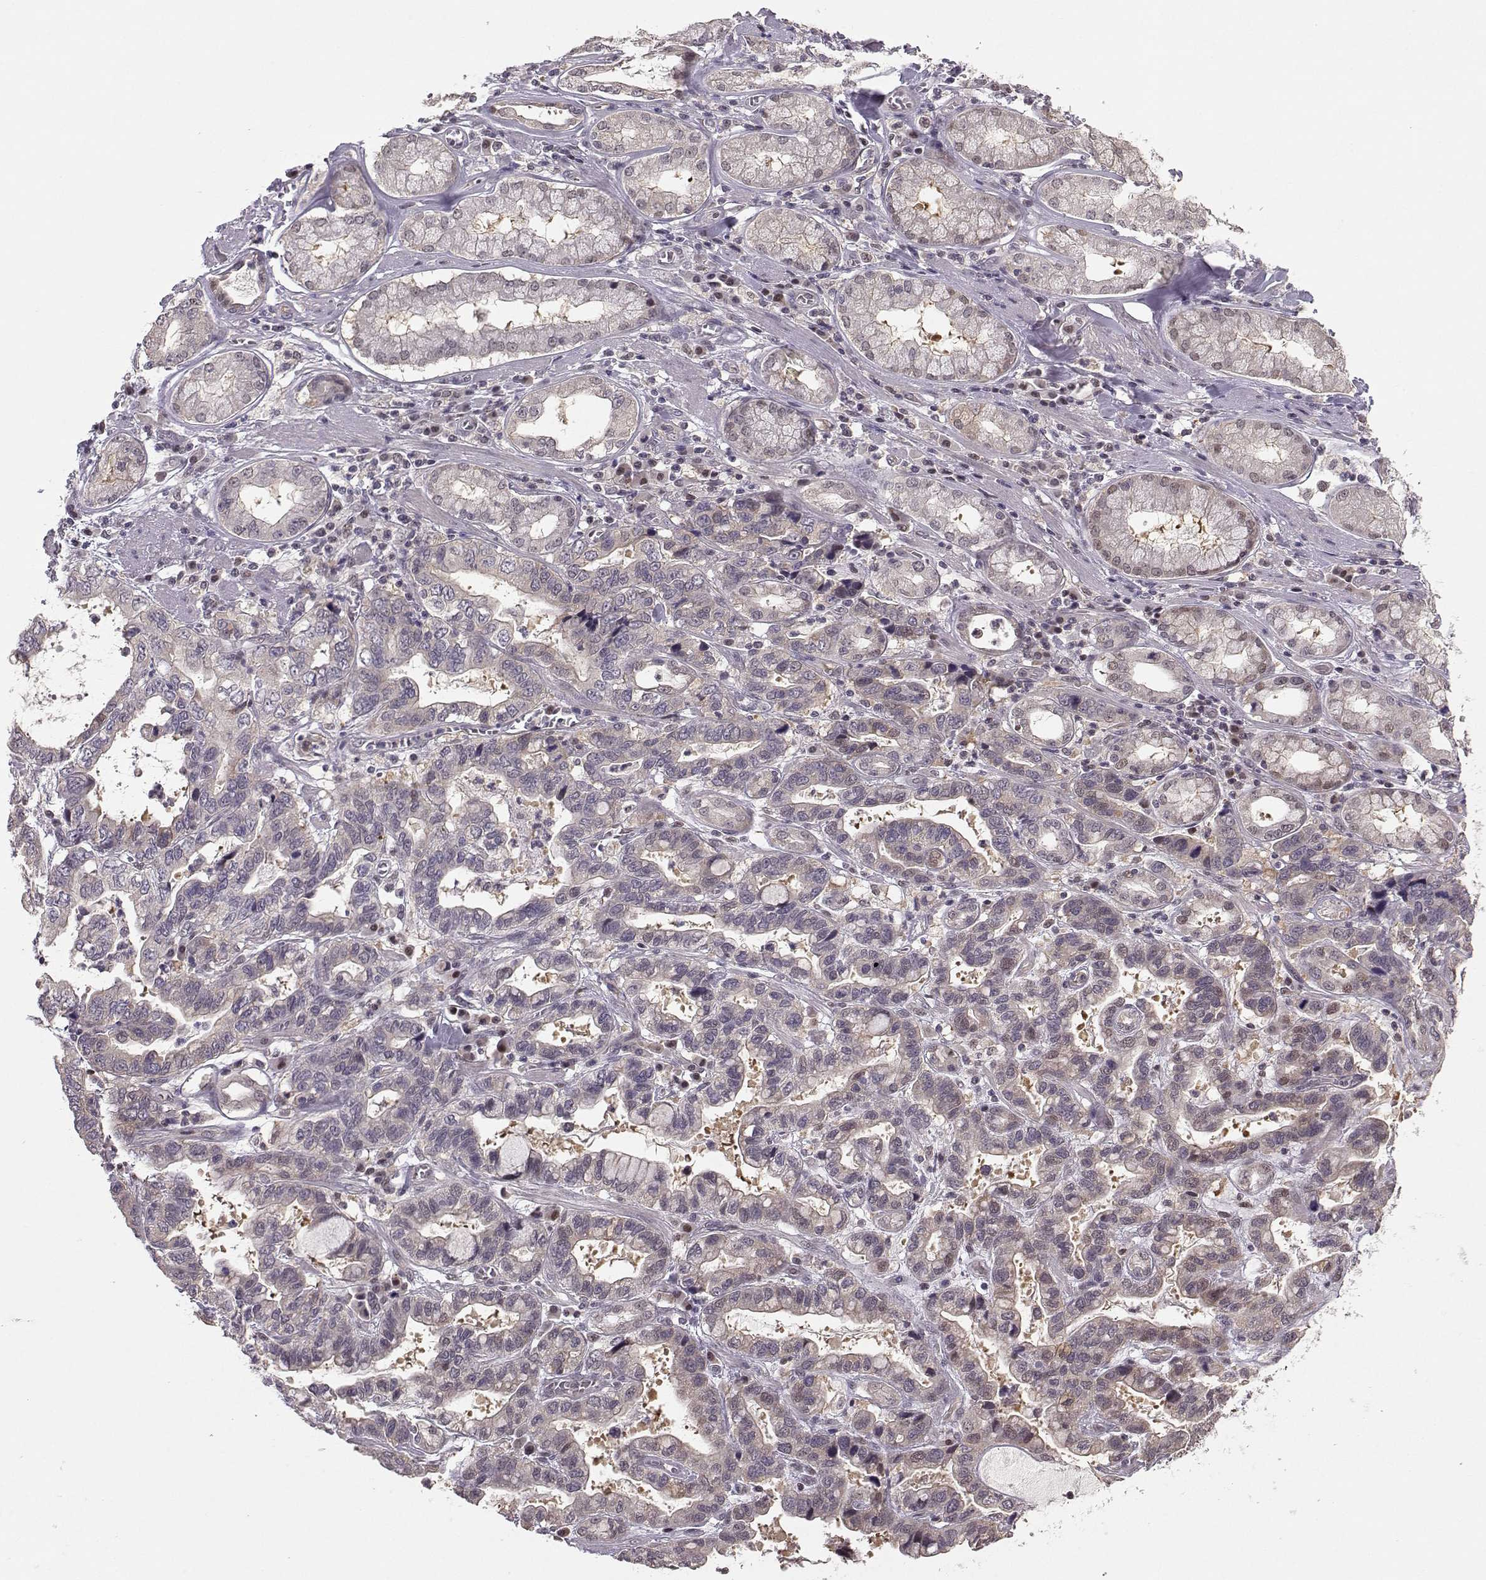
{"staining": {"intensity": "weak", "quantity": "<25%", "location": "nuclear"}, "tissue": "stomach cancer", "cell_type": "Tumor cells", "image_type": "cancer", "snomed": [{"axis": "morphology", "description": "Adenocarcinoma, NOS"}, {"axis": "topography", "description": "Stomach, lower"}], "caption": "IHC photomicrograph of stomach adenocarcinoma stained for a protein (brown), which shows no expression in tumor cells.", "gene": "PKP2", "patient": {"sex": "female", "age": 76}}